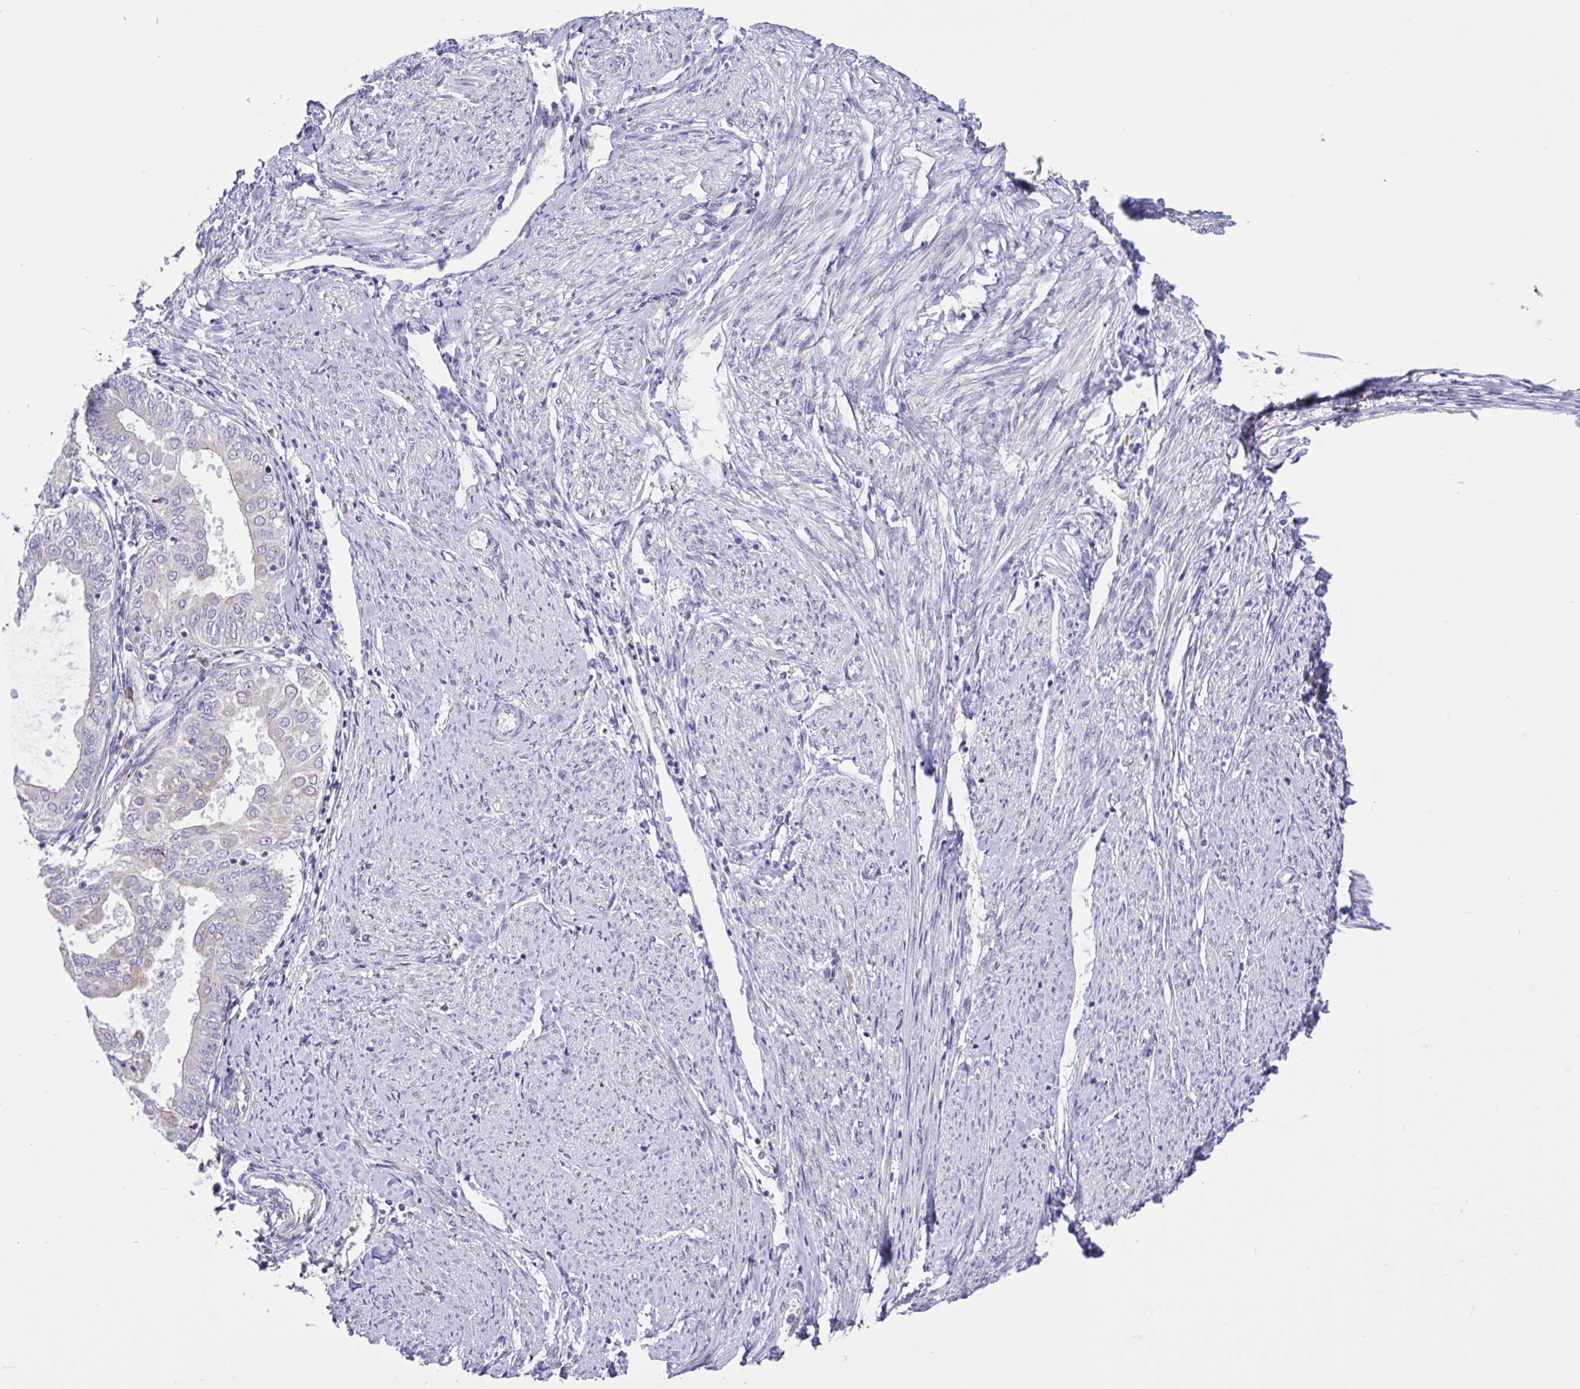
{"staining": {"intensity": "negative", "quantity": "none", "location": "none"}, "tissue": "endometrial cancer", "cell_type": "Tumor cells", "image_type": "cancer", "snomed": [{"axis": "morphology", "description": "Adenocarcinoma, NOS"}, {"axis": "topography", "description": "Endometrium"}], "caption": "This is an immunohistochemistry micrograph of adenocarcinoma (endometrial). There is no expression in tumor cells.", "gene": "DSC3", "patient": {"sex": "female", "age": 68}}